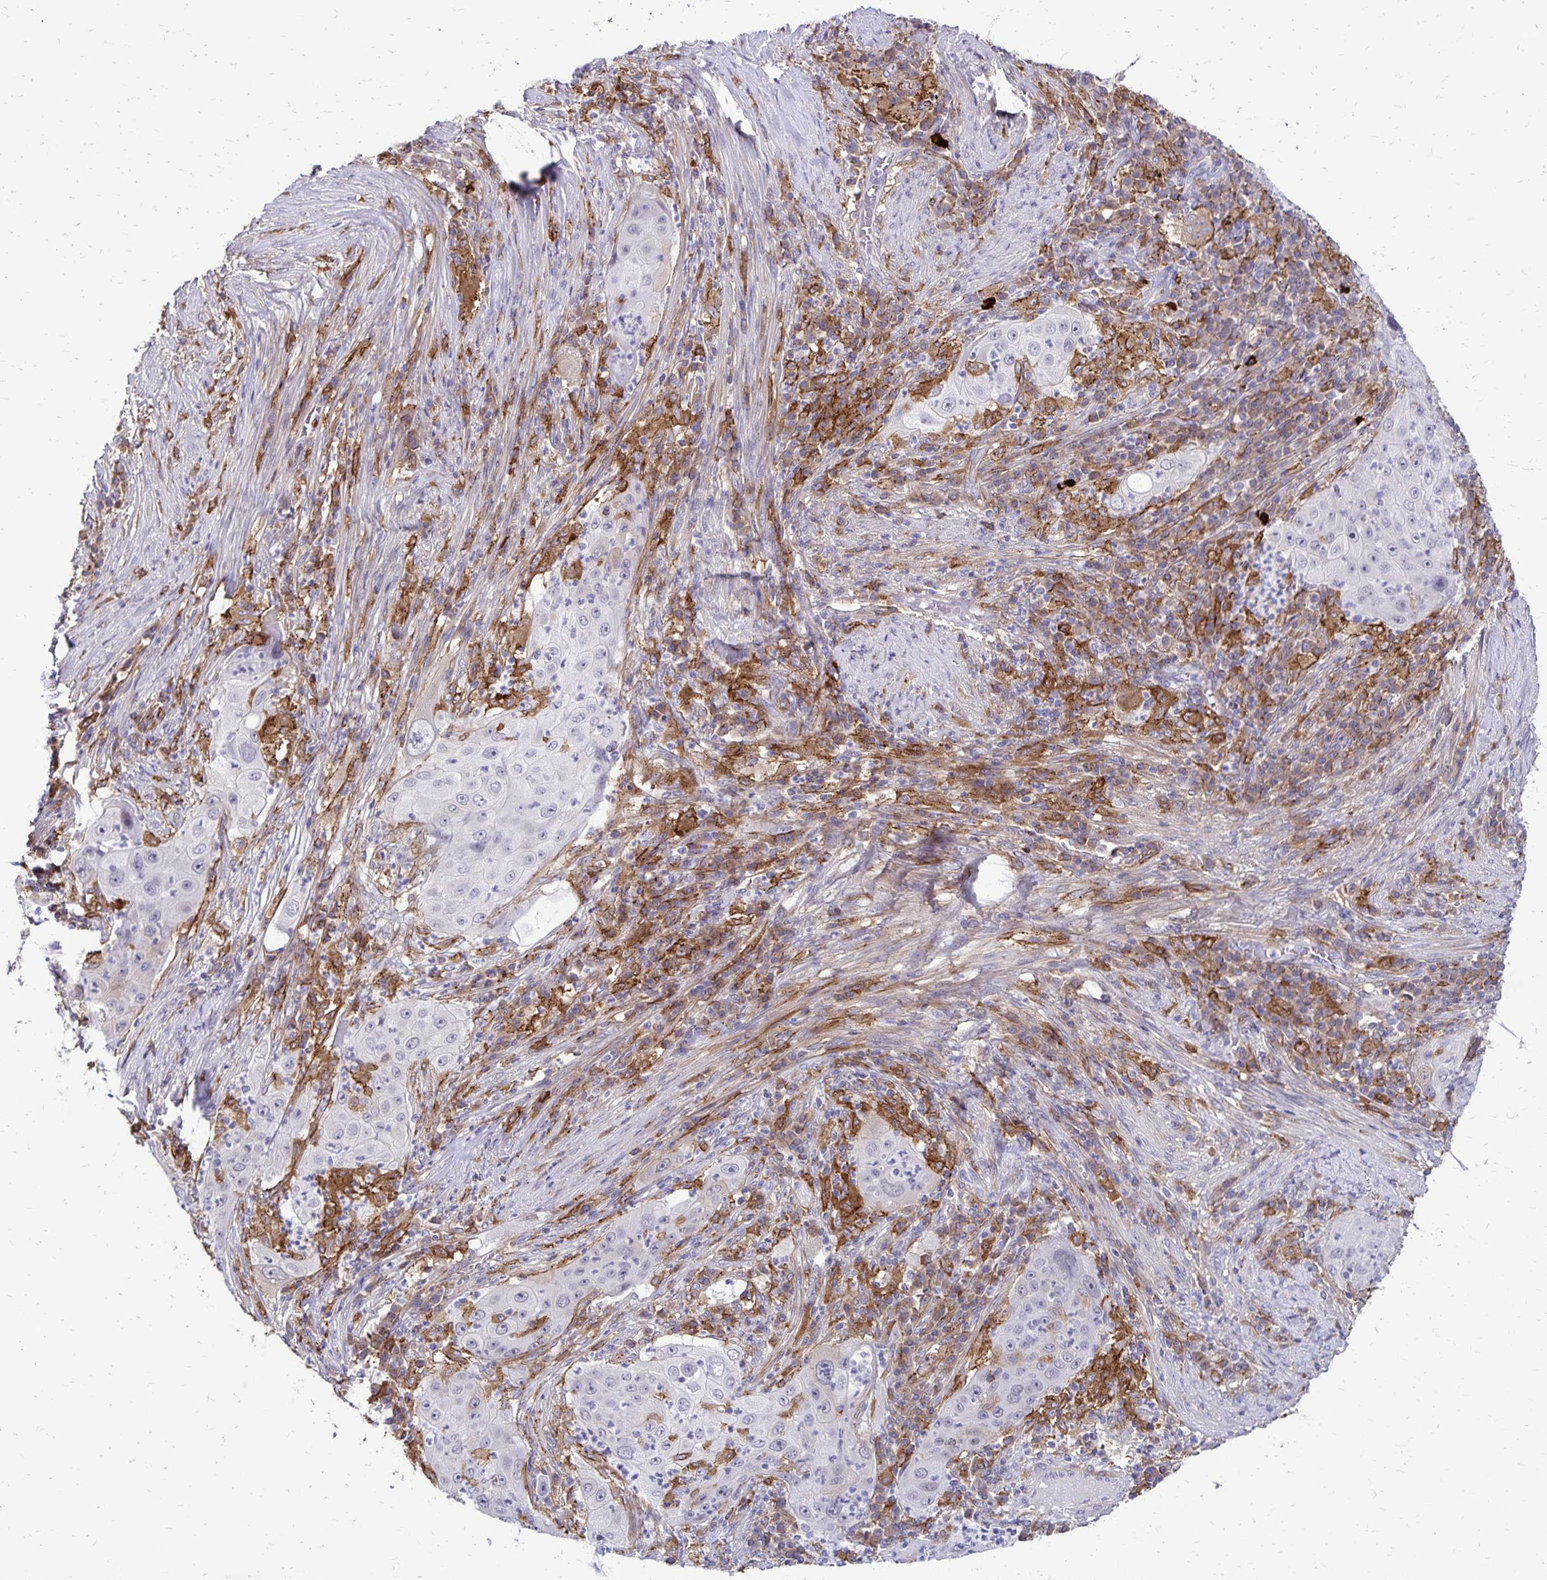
{"staining": {"intensity": "weak", "quantity": "<25%", "location": "cytoplasmic/membranous"}, "tissue": "lung cancer", "cell_type": "Tumor cells", "image_type": "cancer", "snomed": [{"axis": "morphology", "description": "Squamous cell carcinoma, NOS"}, {"axis": "topography", "description": "Lung"}], "caption": "Immunohistochemistry (IHC) photomicrograph of human lung squamous cell carcinoma stained for a protein (brown), which displays no staining in tumor cells. (Brightfield microscopy of DAB (3,3'-diaminobenzidine) IHC at high magnification).", "gene": "TNS3", "patient": {"sex": "female", "age": 59}}